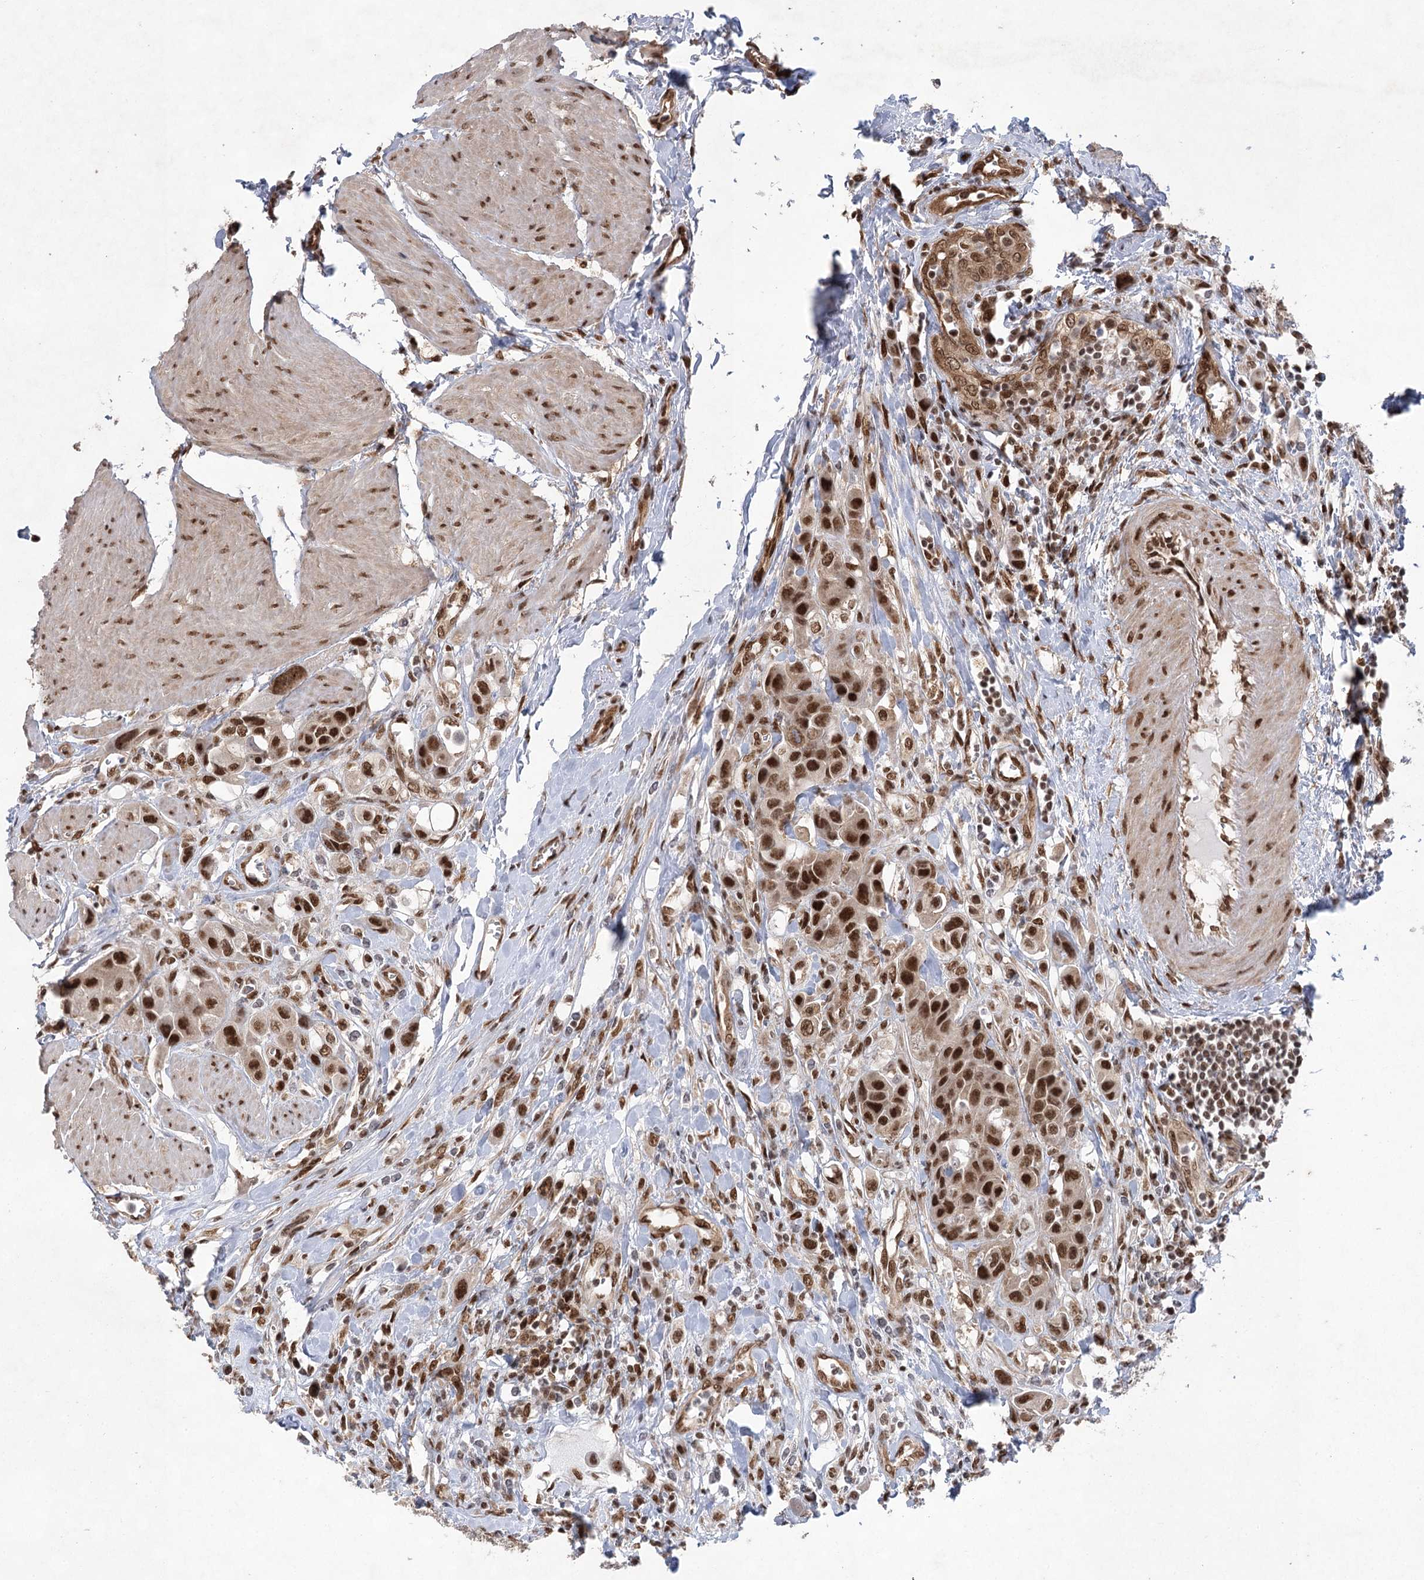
{"staining": {"intensity": "strong", "quantity": ">75%", "location": "nuclear"}, "tissue": "urothelial cancer", "cell_type": "Tumor cells", "image_type": "cancer", "snomed": [{"axis": "morphology", "description": "Urothelial carcinoma, High grade"}, {"axis": "topography", "description": "Urinary bladder"}], "caption": "This image shows immunohistochemistry staining of human high-grade urothelial carcinoma, with high strong nuclear positivity in approximately >75% of tumor cells.", "gene": "ZCCHC8", "patient": {"sex": "male", "age": 50}}